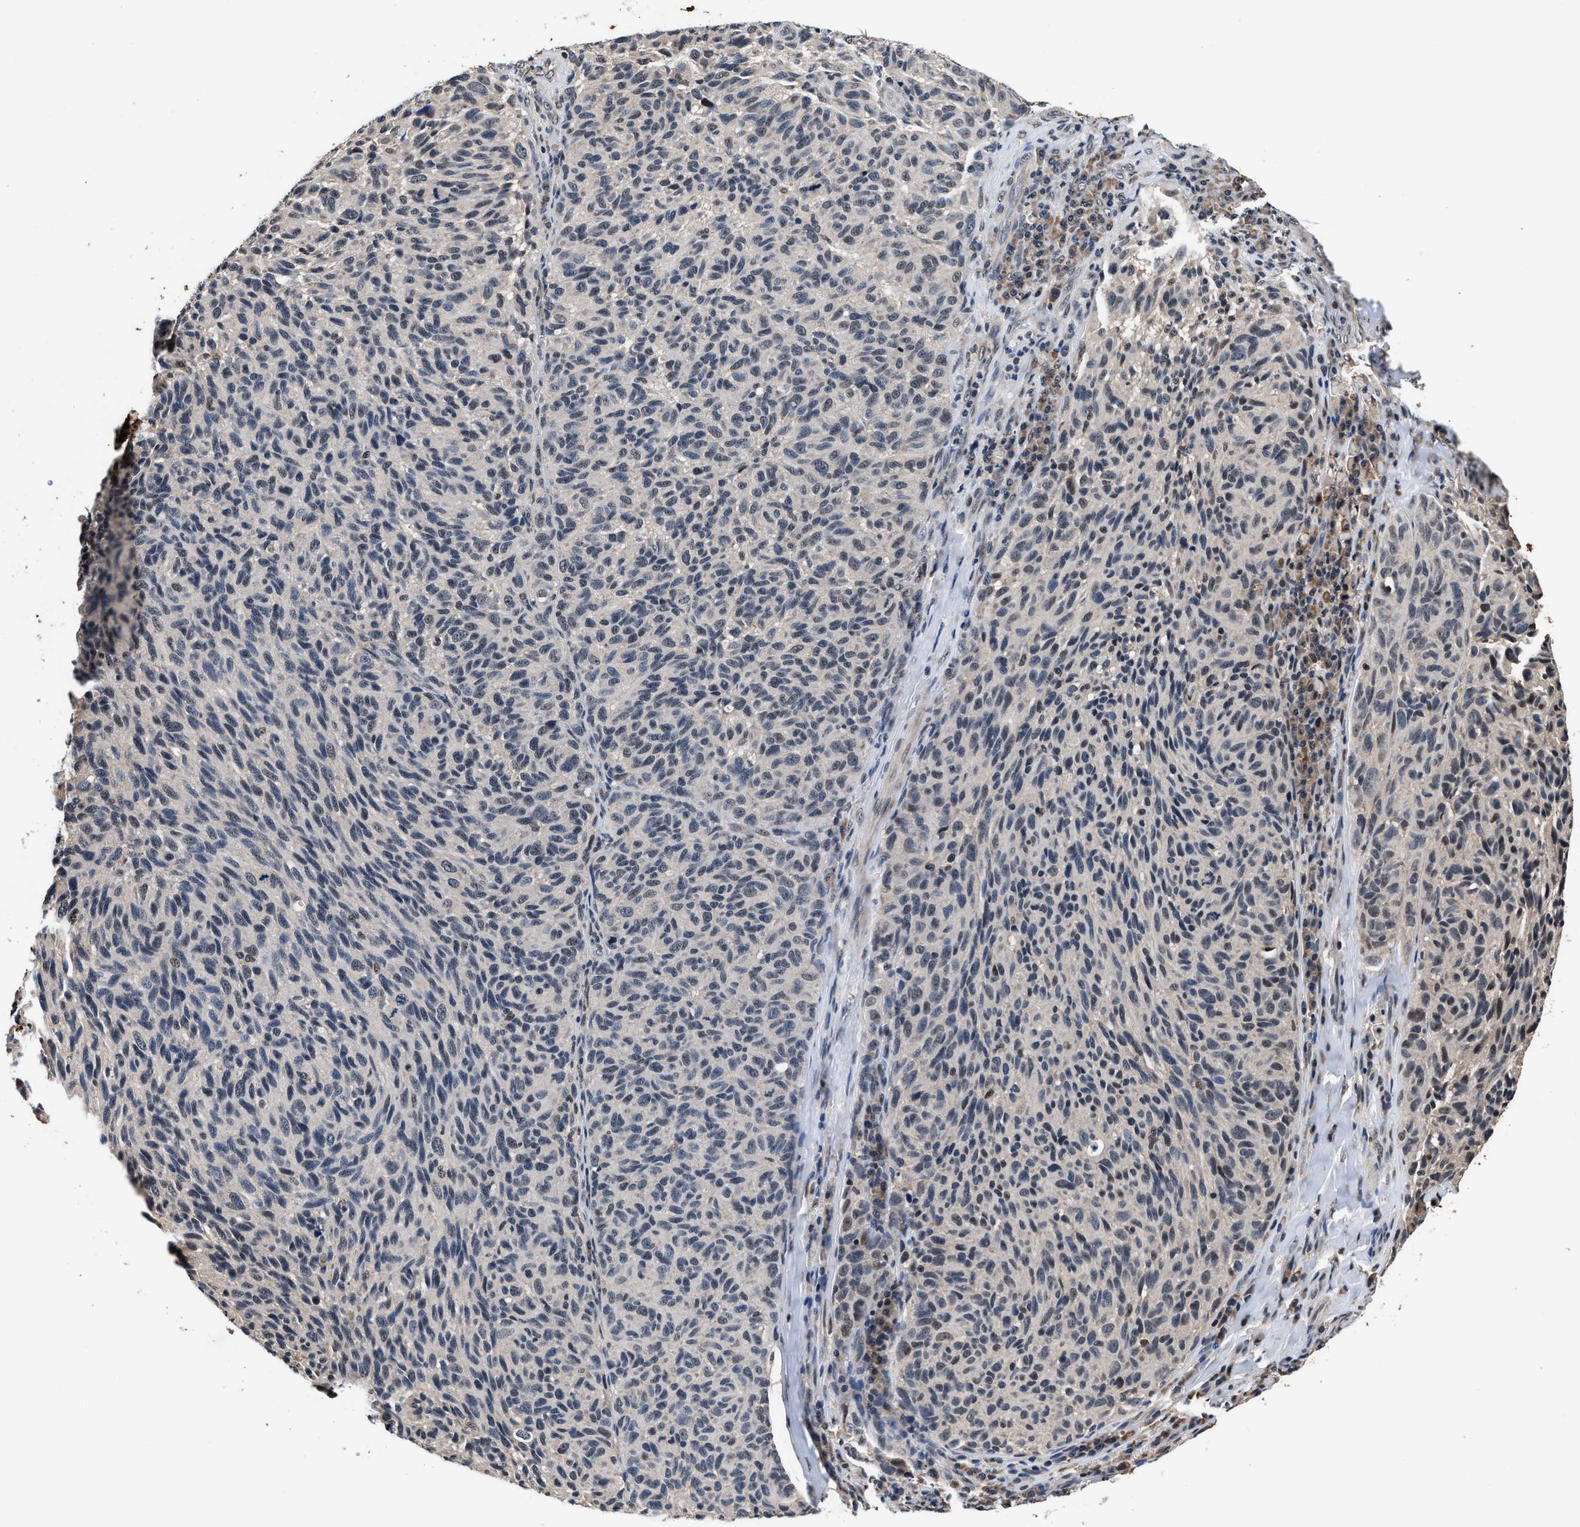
{"staining": {"intensity": "moderate", "quantity": "<25%", "location": "cytoplasmic/membranous,nuclear"}, "tissue": "melanoma", "cell_type": "Tumor cells", "image_type": "cancer", "snomed": [{"axis": "morphology", "description": "Malignant melanoma, NOS"}, {"axis": "topography", "description": "Skin"}], "caption": "A micrograph of malignant melanoma stained for a protein shows moderate cytoplasmic/membranous and nuclear brown staining in tumor cells. The staining was performed using DAB to visualize the protein expression in brown, while the nuclei were stained in blue with hematoxylin (Magnification: 20x).", "gene": "USP16", "patient": {"sex": "female", "age": 73}}